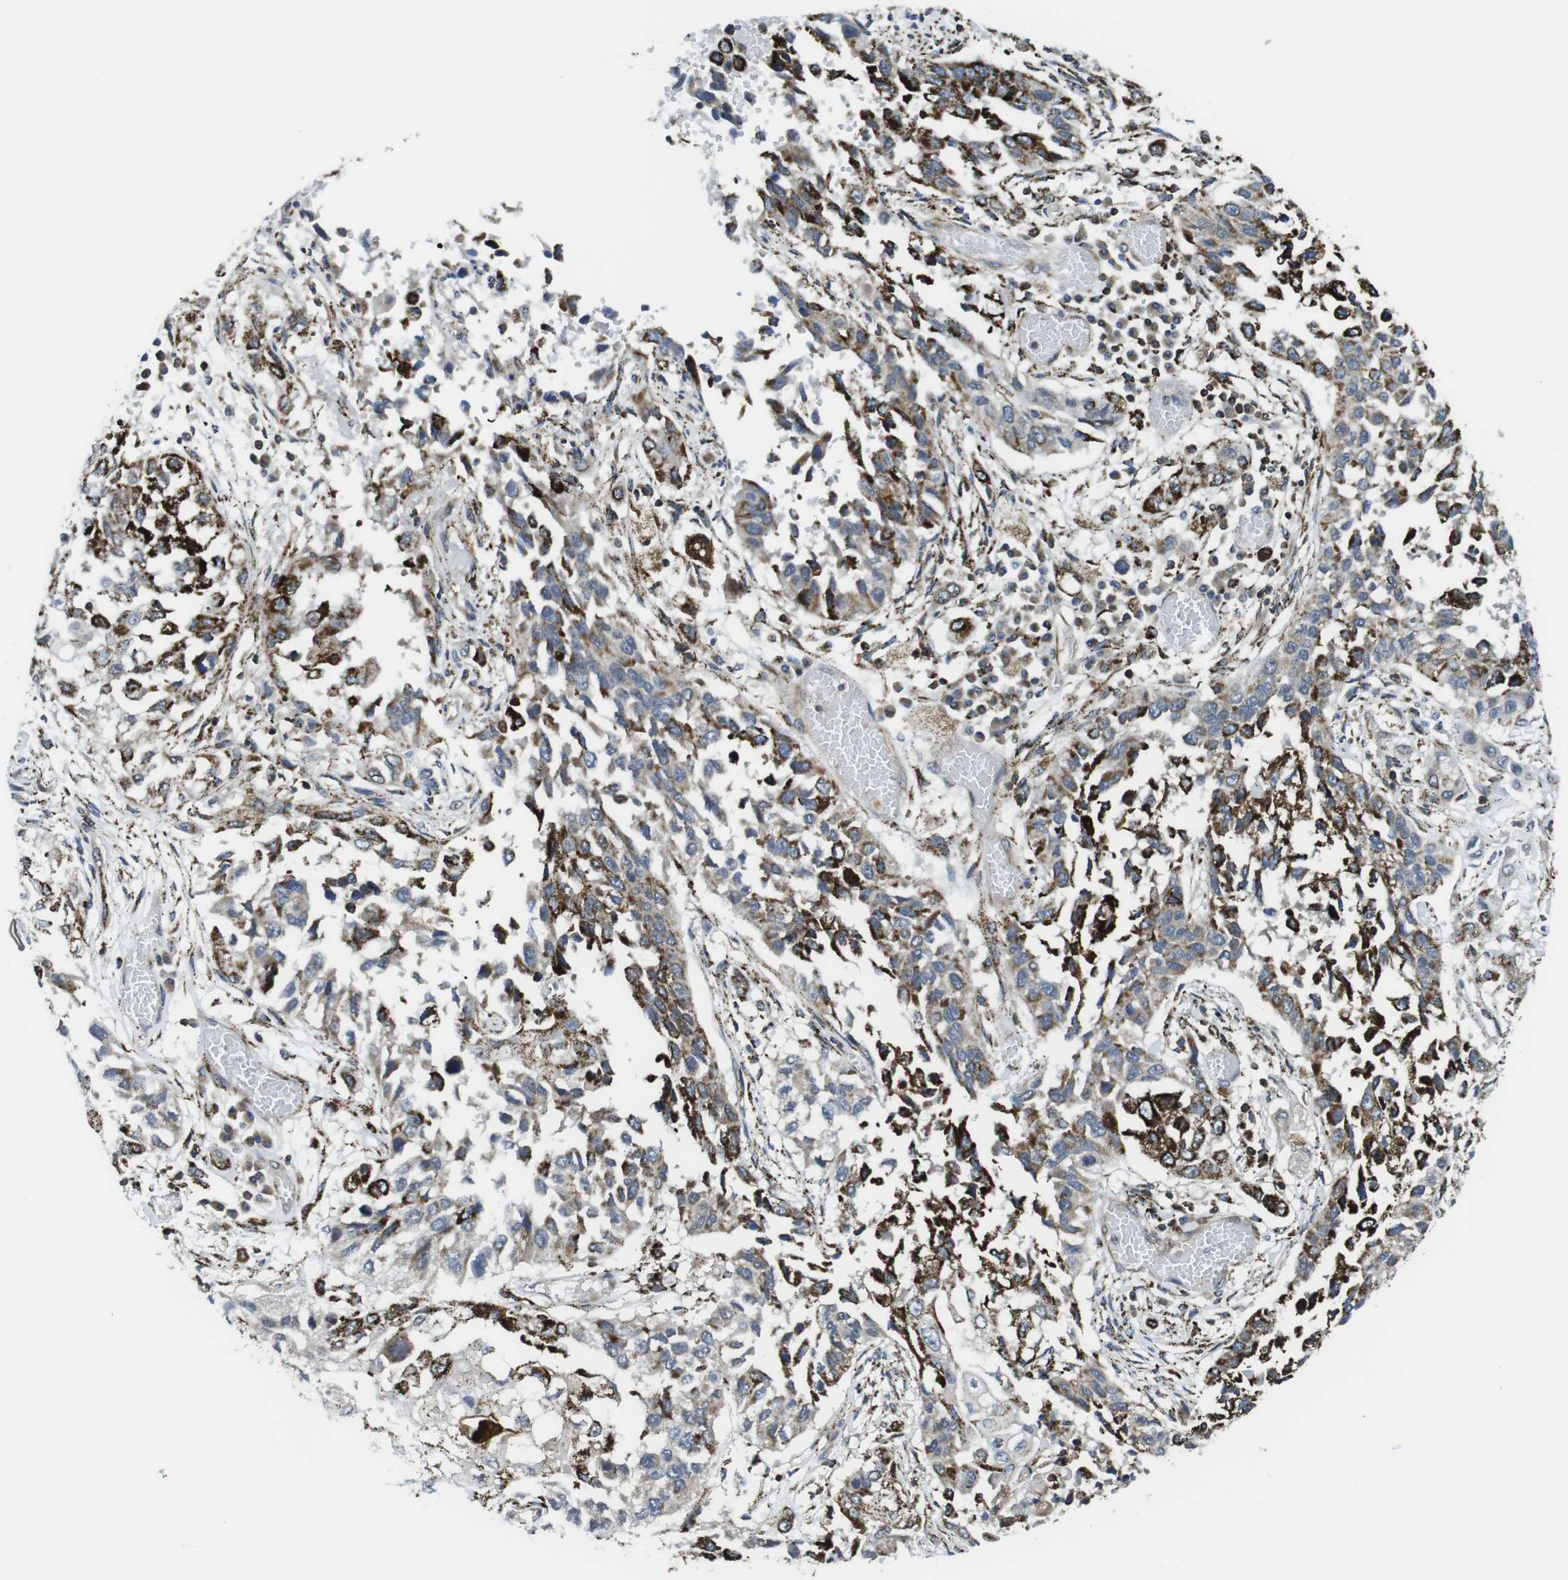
{"staining": {"intensity": "moderate", "quantity": "25%-75%", "location": "cytoplasmic/membranous"}, "tissue": "lung cancer", "cell_type": "Tumor cells", "image_type": "cancer", "snomed": [{"axis": "morphology", "description": "Squamous cell carcinoma, NOS"}, {"axis": "topography", "description": "Lung"}], "caption": "The immunohistochemical stain shows moderate cytoplasmic/membranous staining in tumor cells of squamous cell carcinoma (lung) tissue.", "gene": "KCNE3", "patient": {"sex": "male", "age": 71}}